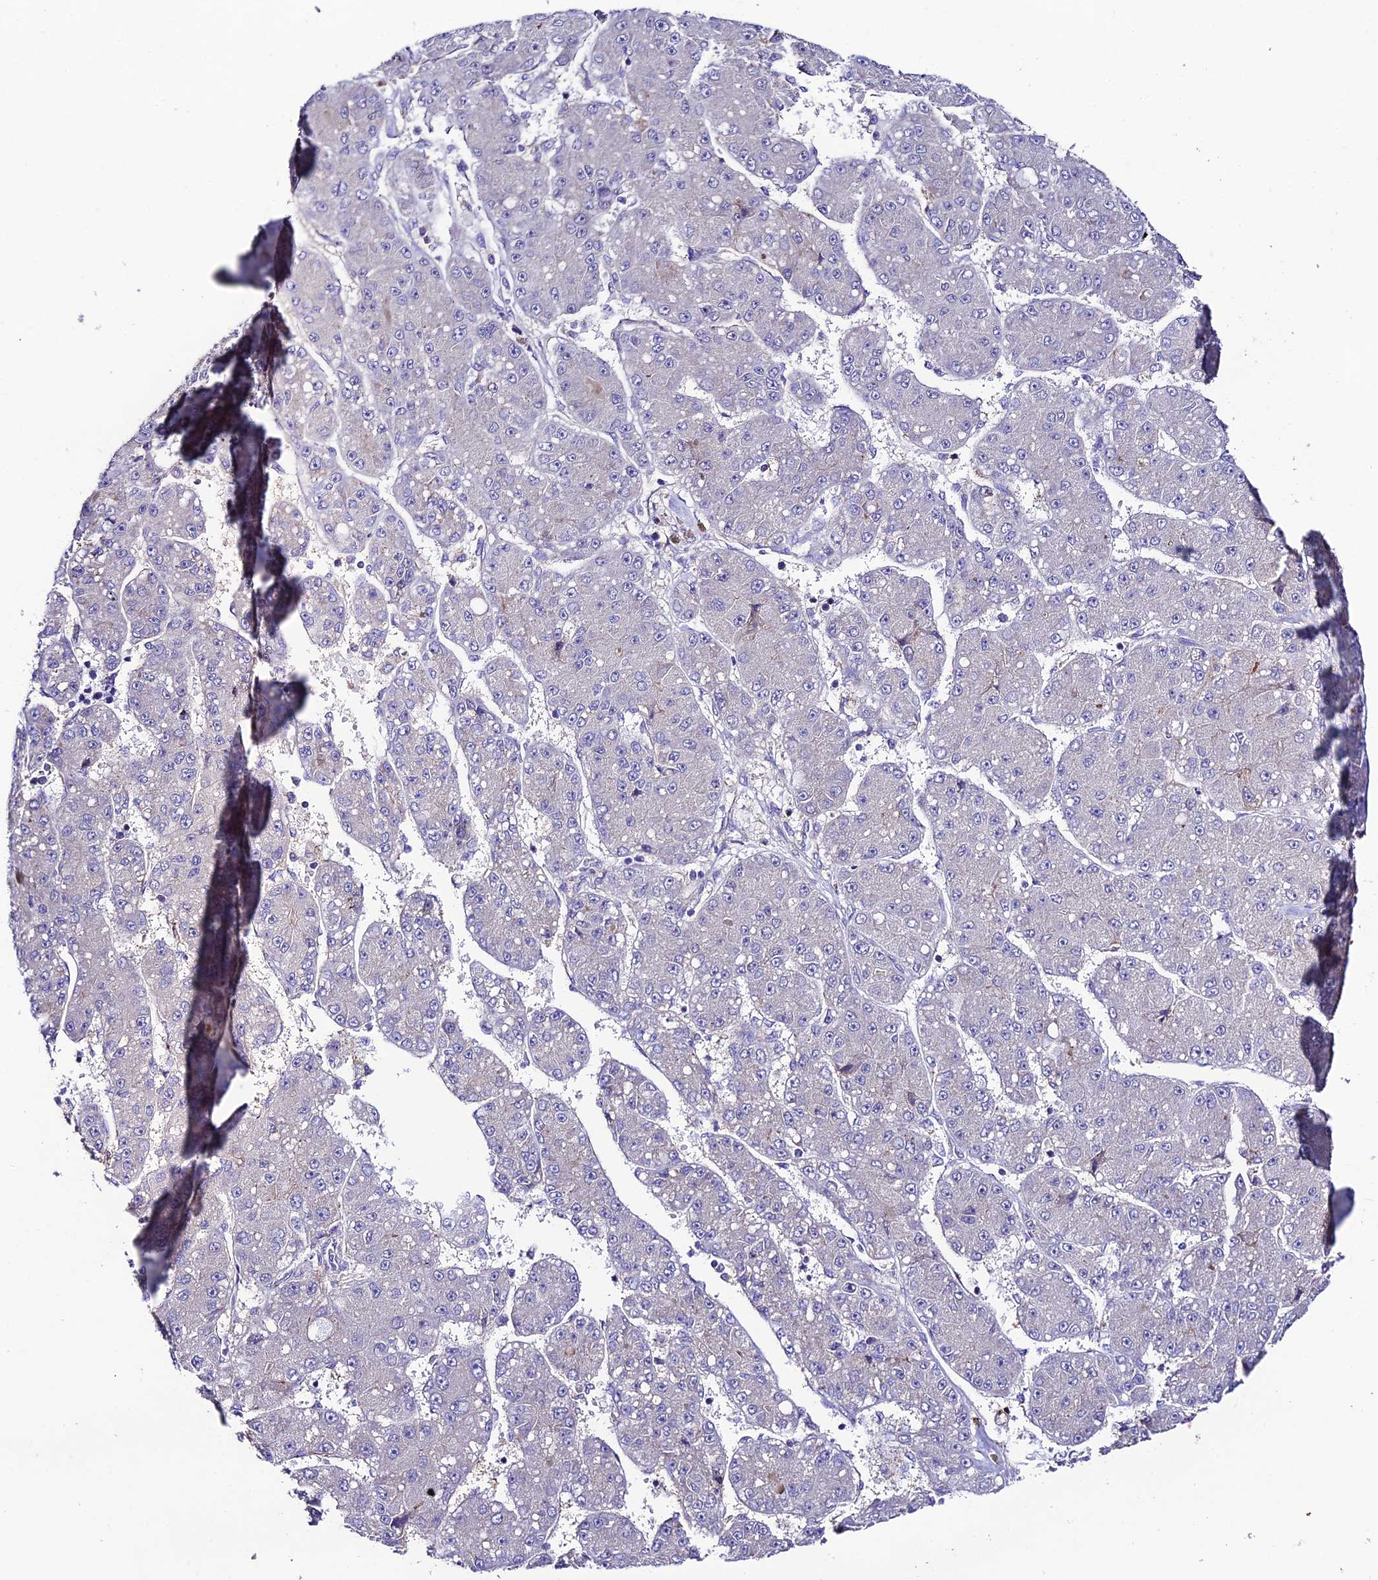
{"staining": {"intensity": "negative", "quantity": "none", "location": "none"}, "tissue": "liver cancer", "cell_type": "Tumor cells", "image_type": "cancer", "snomed": [{"axis": "morphology", "description": "Carcinoma, Hepatocellular, NOS"}, {"axis": "topography", "description": "Liver"}], "caption": "Tumor cells show no significant protein positivity in hepatocellular carcinoma (liver). (DAB immunohistochemistry visualized using brightfield microscopy, high magnification).", "gene": "BRME1", "patient": {"sex": "male", "age": 67}}